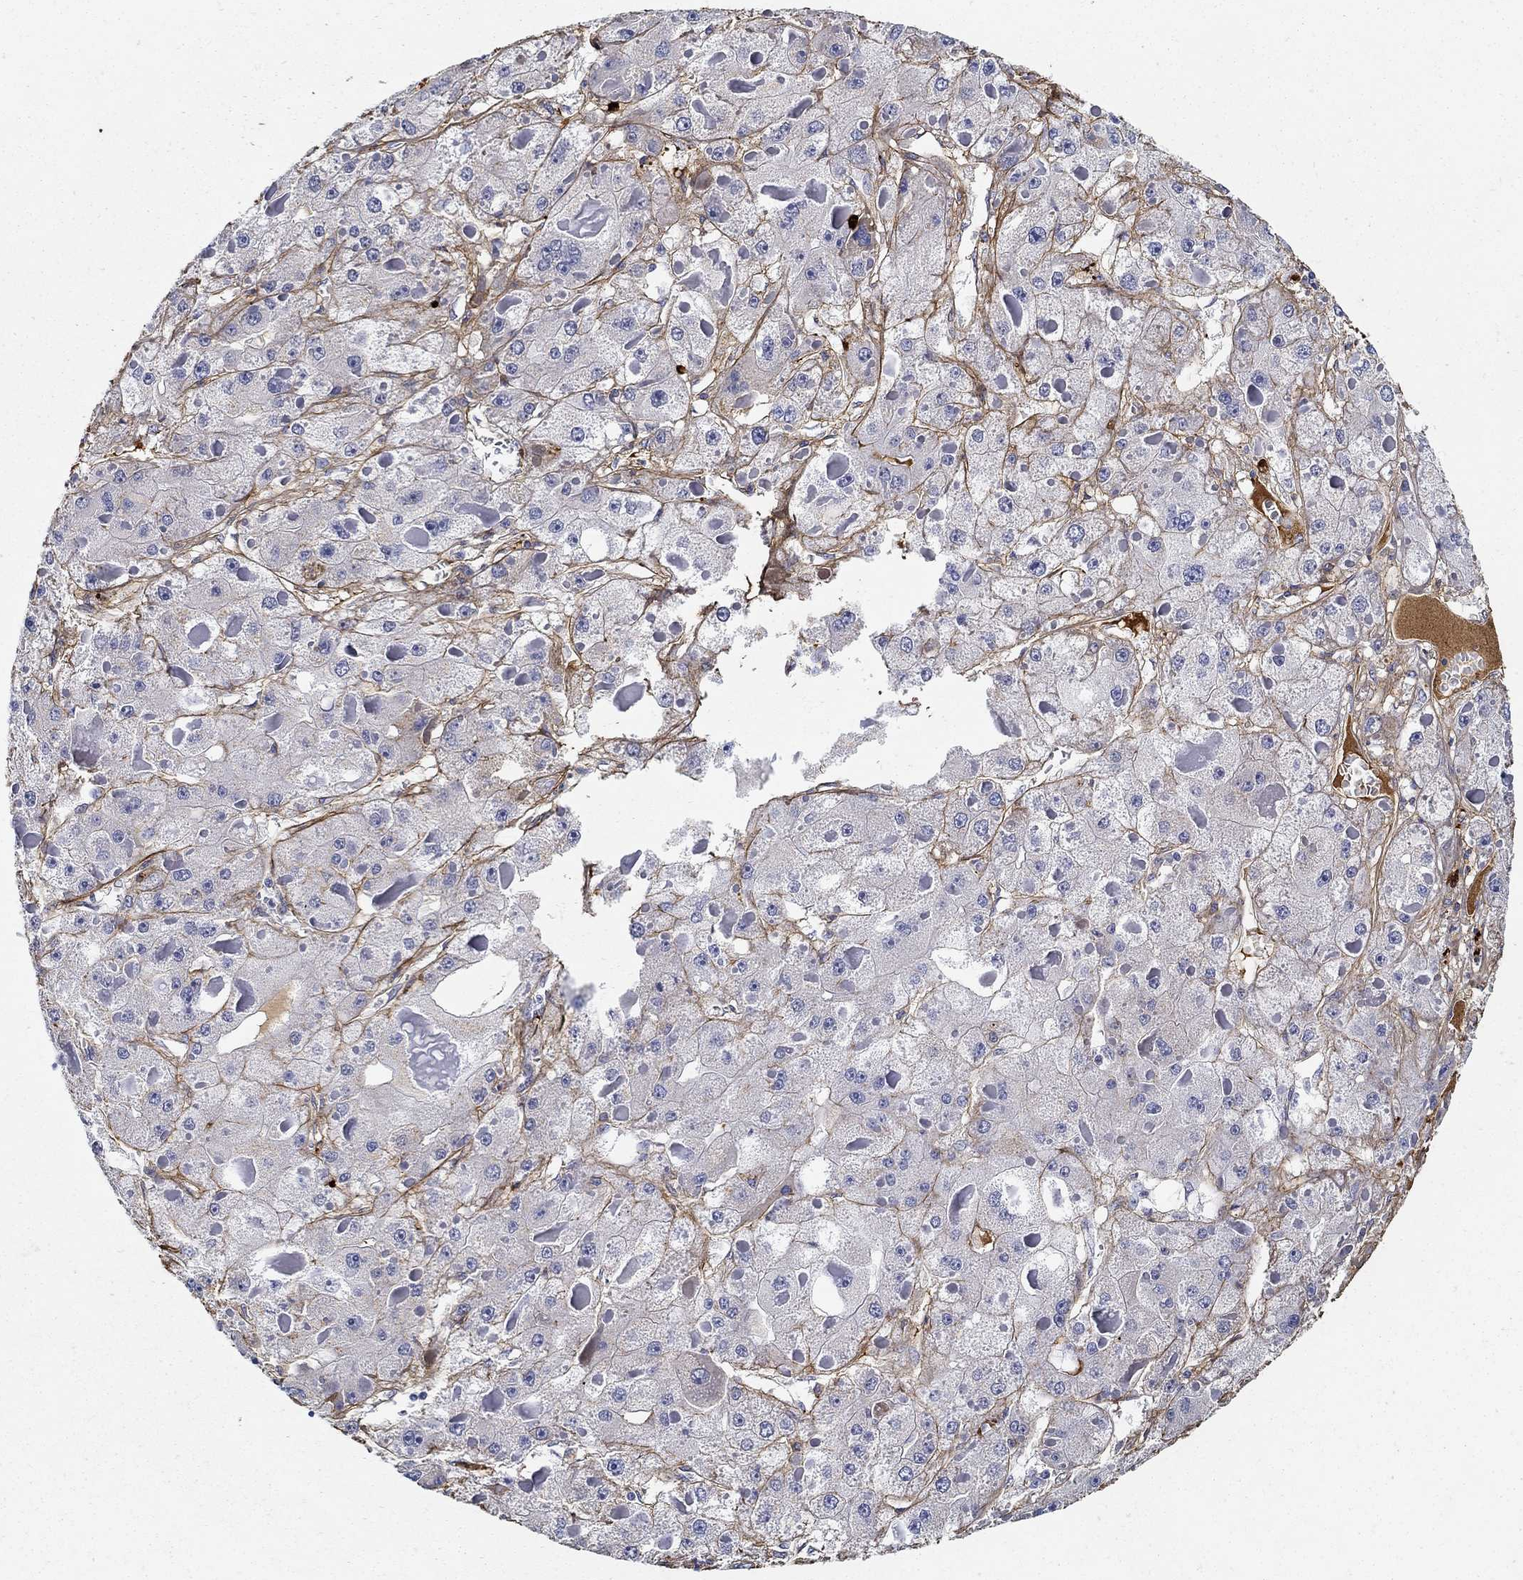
{"staining": {"intensity": "negative", "quantity": "none", "location": "none"}, "tissue": "liver cancer", "cell_type": "Tumor cells", "image_type": "cancer", "snomed": [{"axis": "morphology", "description": "Carcinoma, Hepatocellular, NOS"}, {"axis": "topography", "description": "Liver"}], "caption": "IHC photomicrograph of neoplastic tissue: human liver cancer stained with DAB exhibits no significant protein staining in tumor cells.", "gene": "TGFBI", "patient": {"sex": "female", "age": 73}}